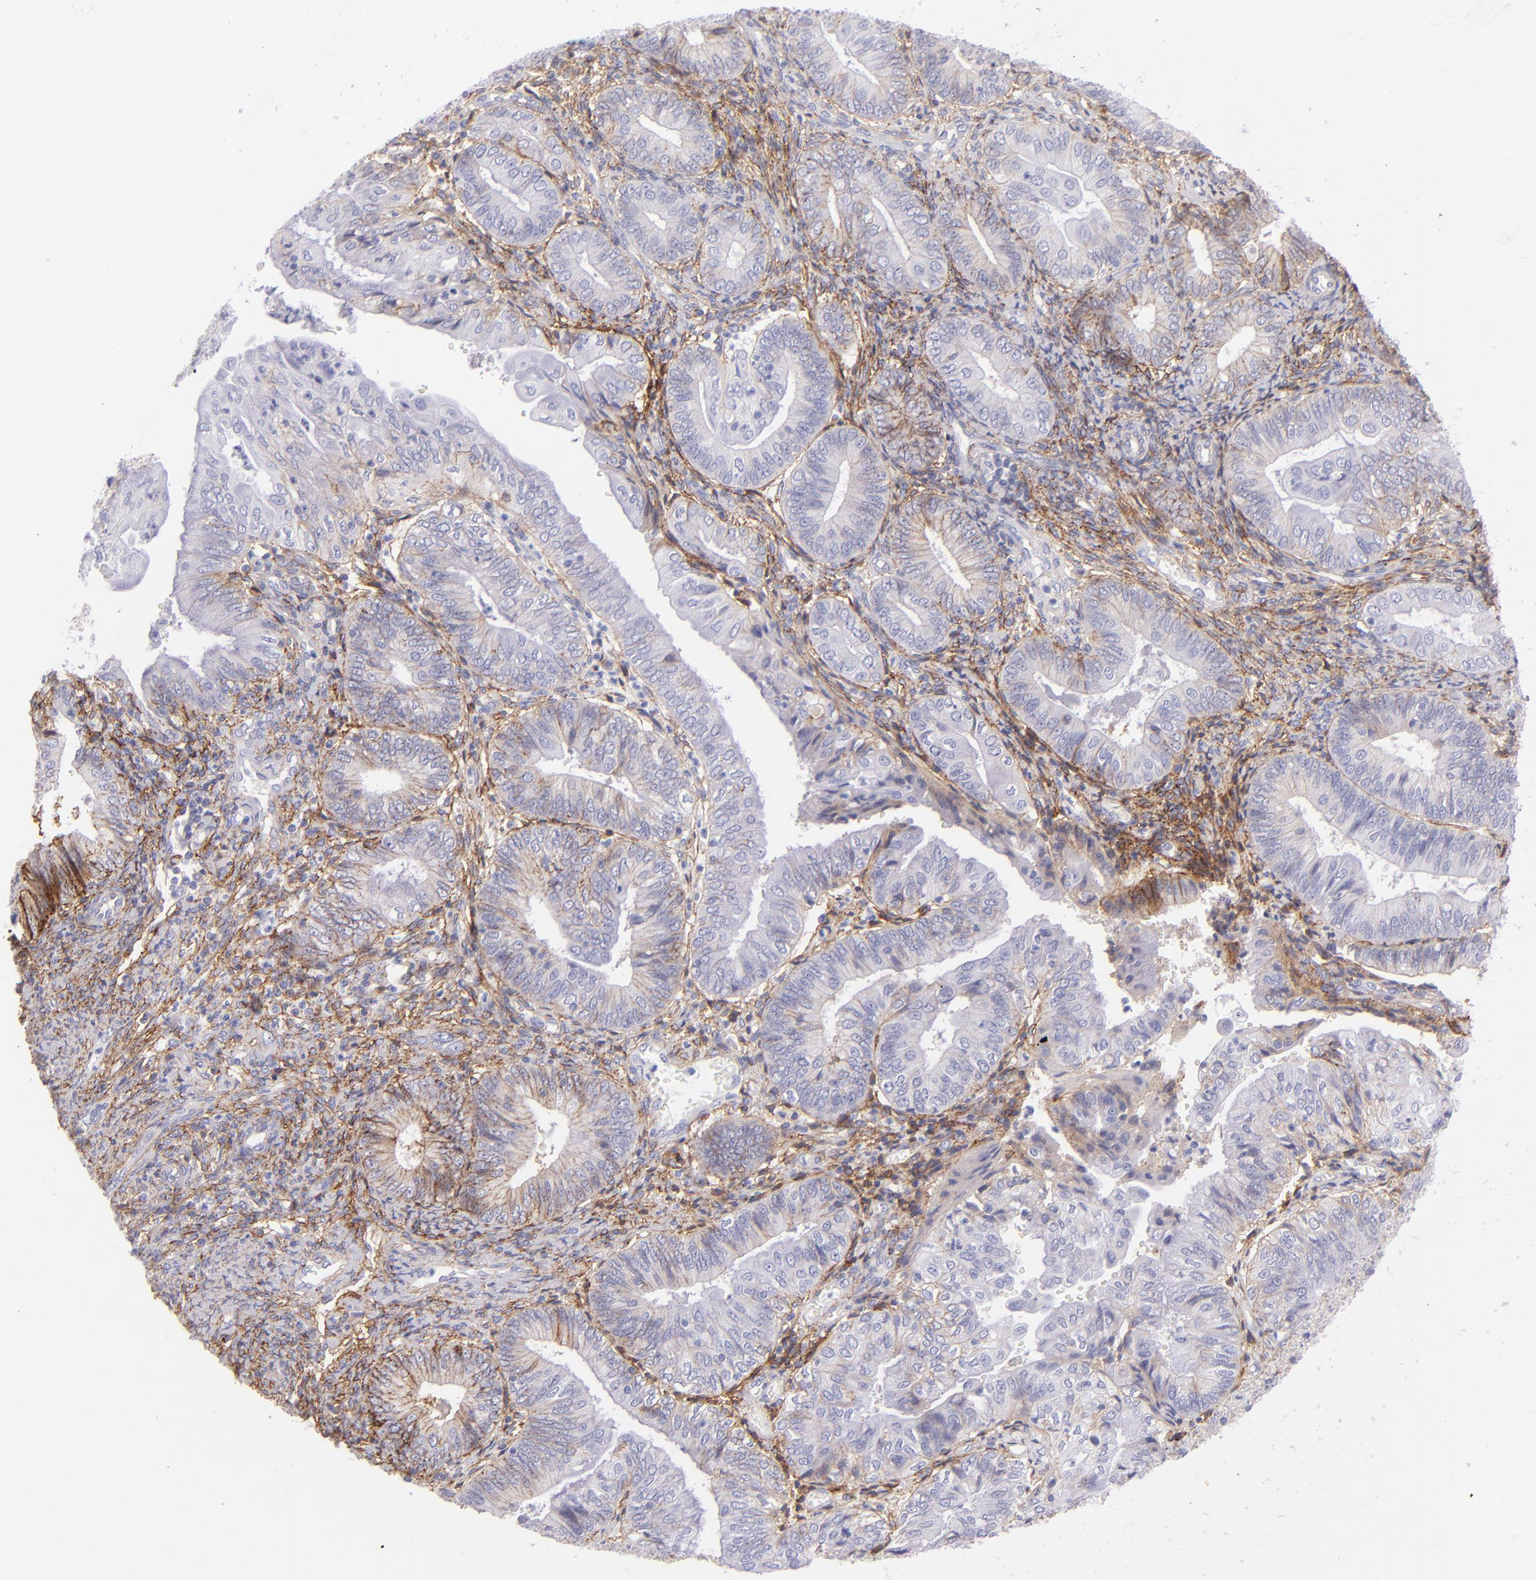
{"staining": {"intensity": "weak", "quantity": "<25%", "location": "cytoplasmic/membranous"}, "tissue": "endometrial cancer", "cell_type": "Tumor cells", "image_type": "cancer", "snomed": [{"axis": "morphology", "description": "Adenocarcinoma, NOS"}, {"axis": "topography", "description": "Endometrium"}], "caption": "A micrograph of human adenocarcinoma (endometrial) is negative for staining in tumor cells. The staining is performed using DAB brown chromogen with nuclei counter-stained in using hematoxylin.", "gene": "CD81", "patient": {"sex": "female", "age": 55}}